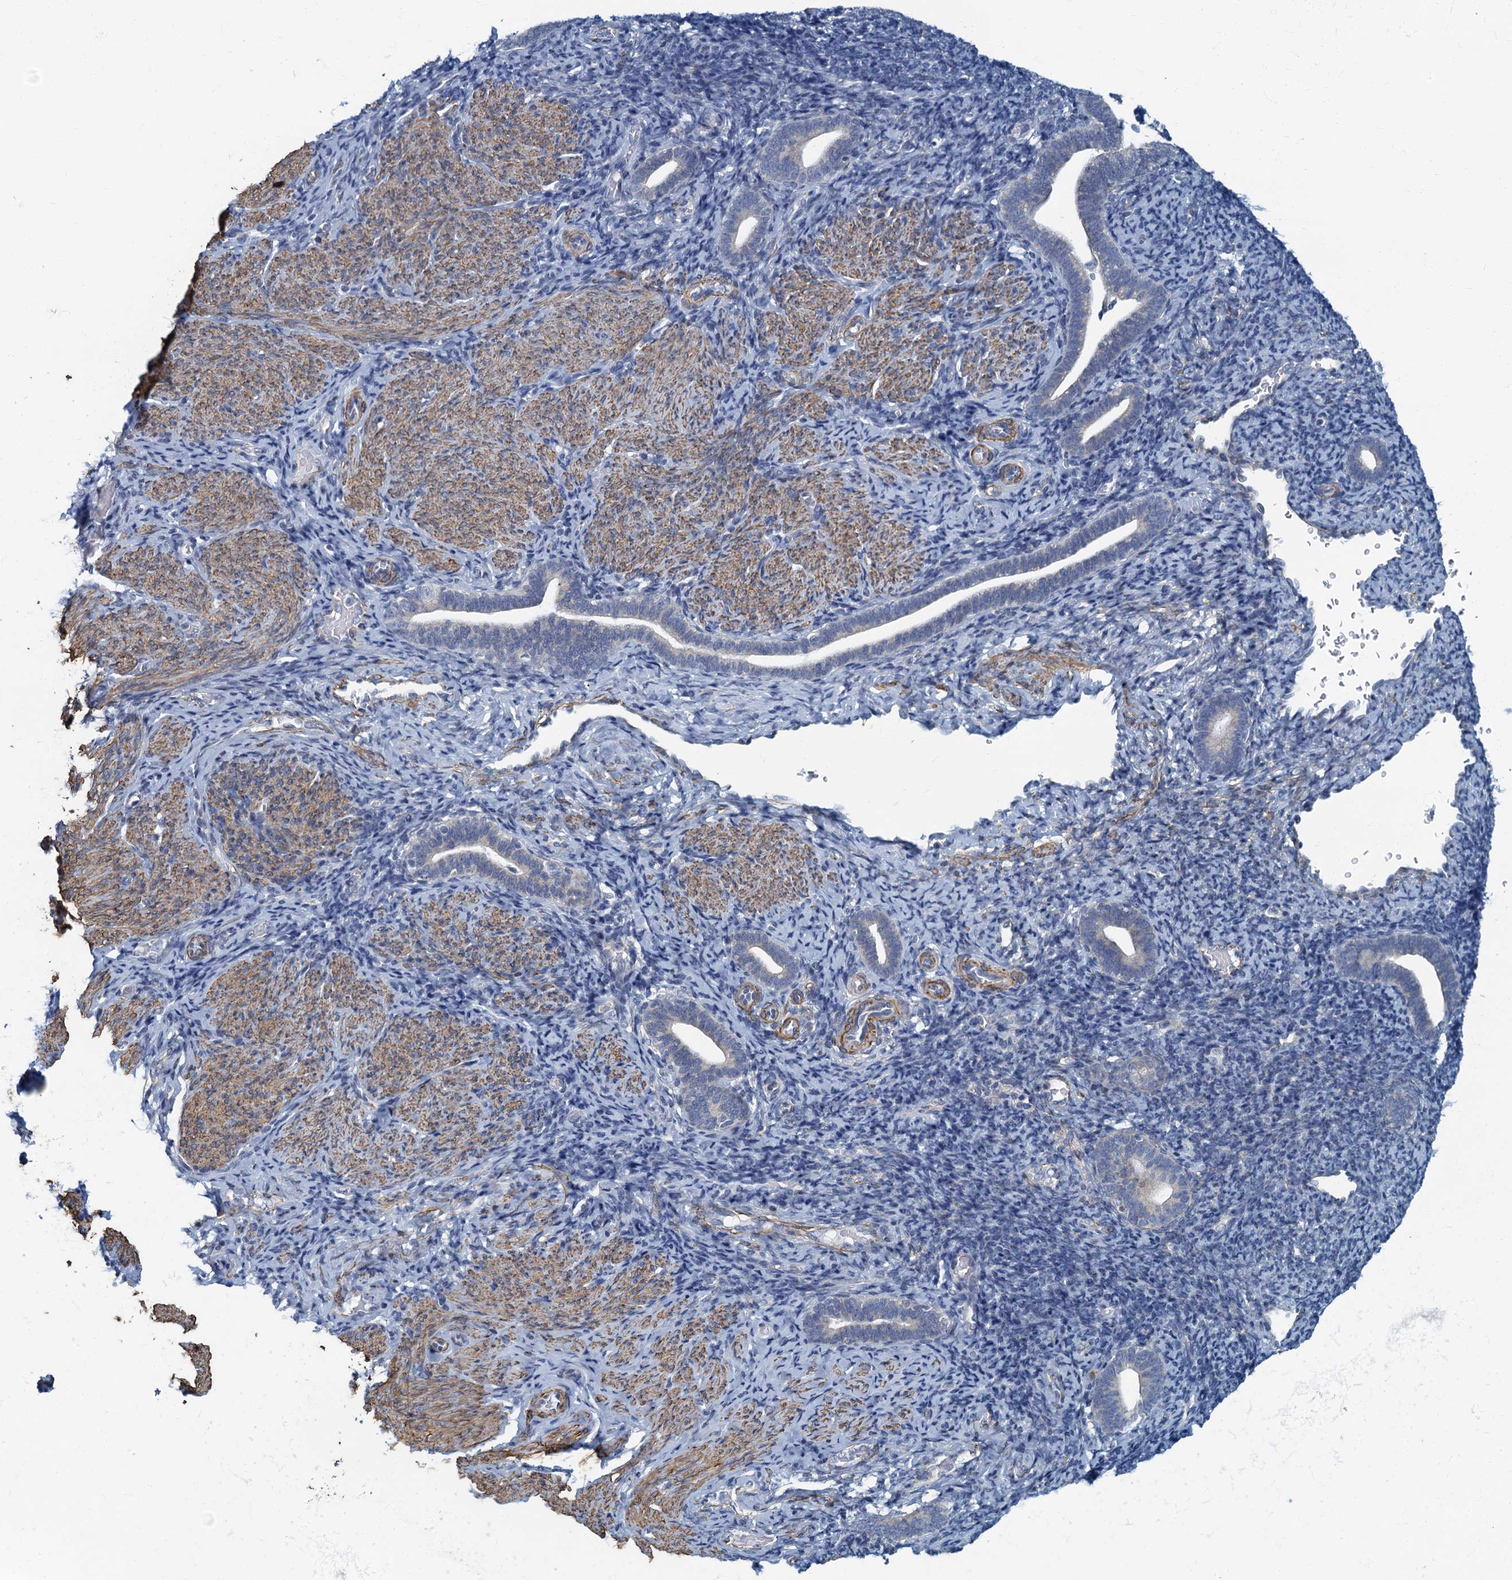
{"staining": {"intensity": "negative", "quantity": "none", "location": "none"}, "tissue": "endometrium", "cell_type": "Cells in endometrial stroma", "image_type": "normal", "snomed": [{"axis": "morphology", "description": "Normal tissue, NOS"}, {"axis": "topography", "description": "Endometrium"}], "caption": "IHC of normal human endometrium displays no expression in cells in endometrial stroma. (Stains: DAB (3,3'-diaminobenzidine) immunohistochemistry with hematoxylin counter stain, Microscopy: brightfield microscopy at high magnification).", "gene": "ALG2", "patient": {"sex": "female", "age": 51}}